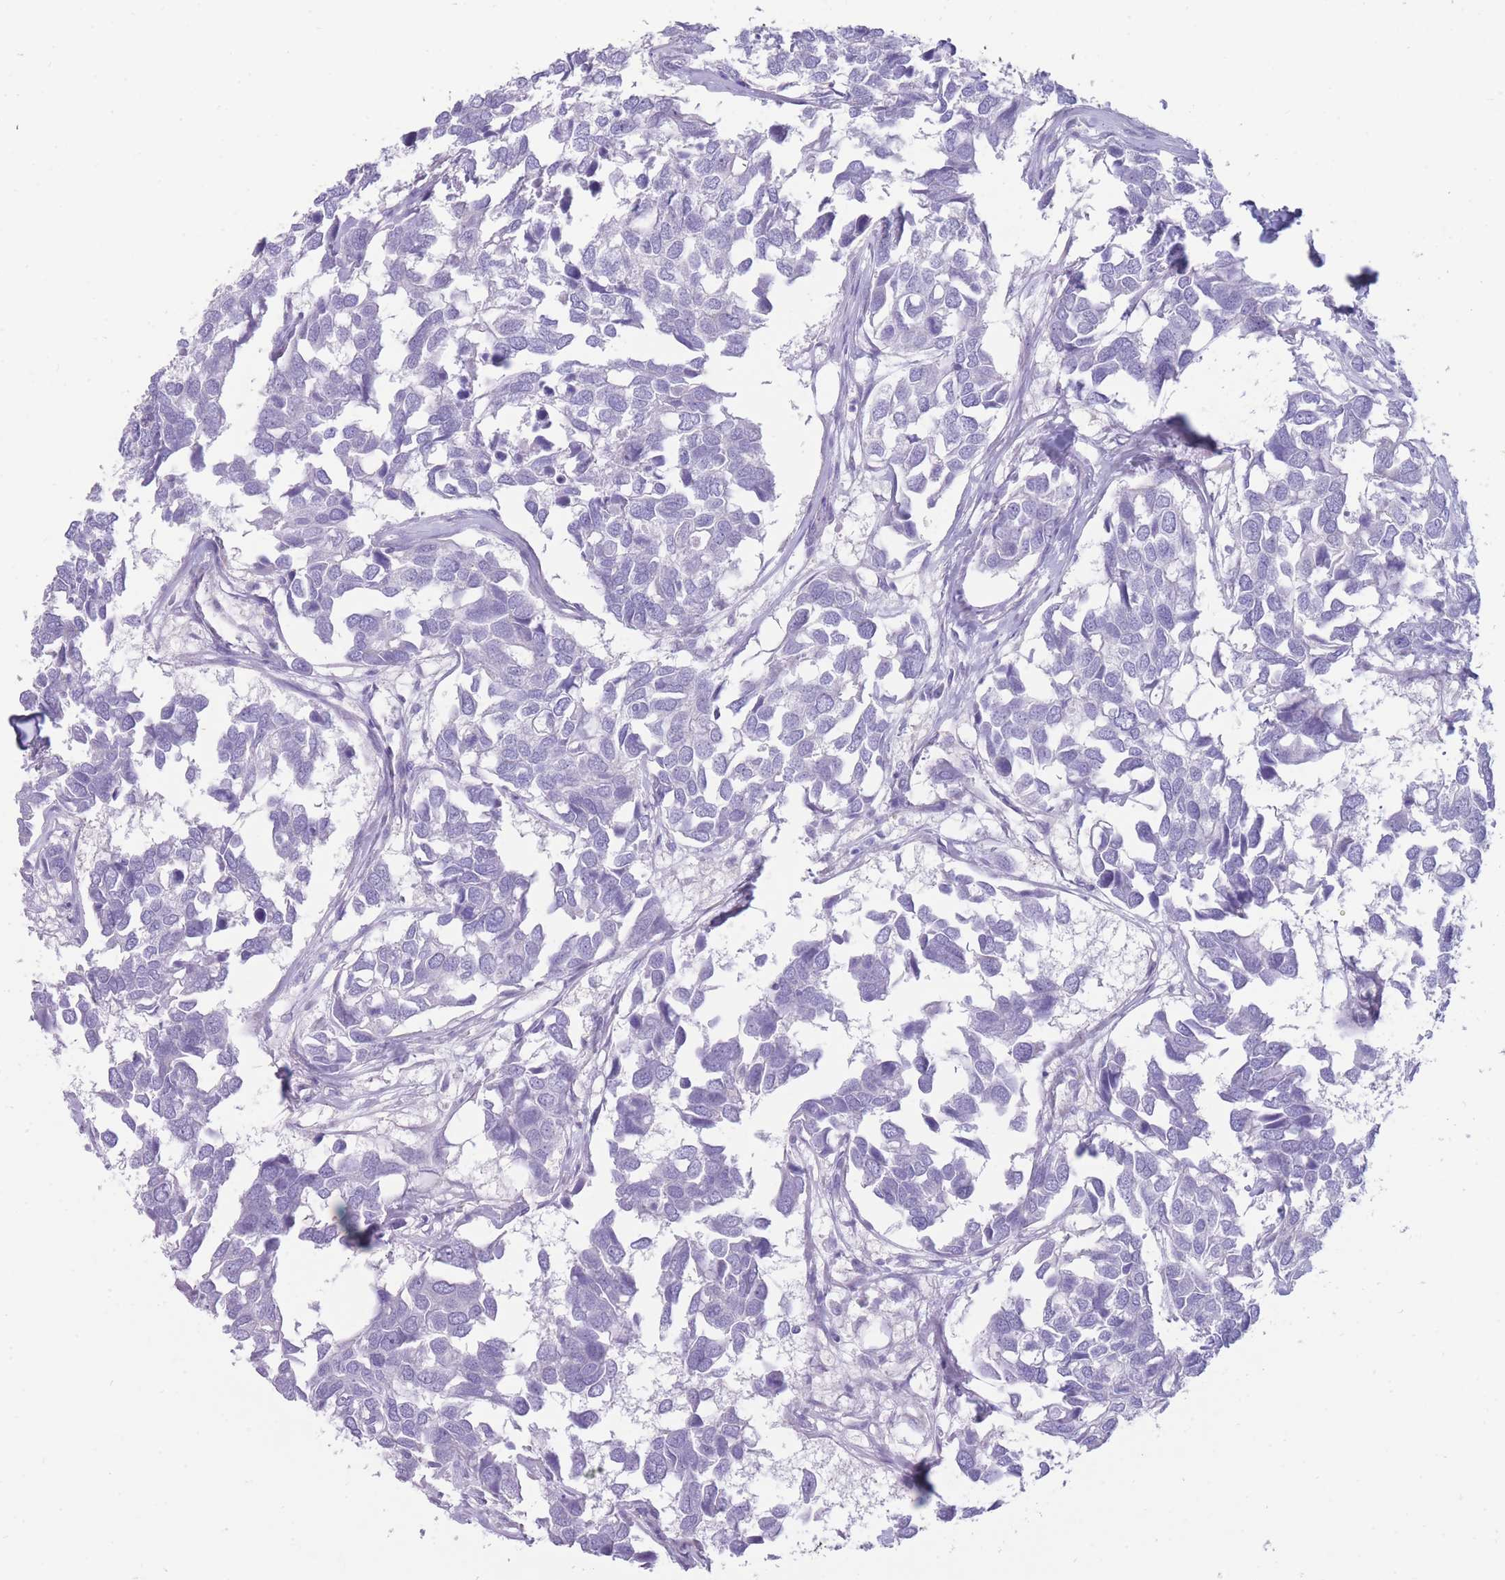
{"staining": {"intensity": "negative", "quantity": "none", "location": "none"}, "tissue": "breast cancer", "cell_type": "Tumor cells", "image_type": "cancer", "snomed": [{"axis": "morphology", "description": "Duct carcinoma"}, {"axis": "topography", "description": "Breast"}], "caption": "There is no significant staining in tumor cells of invasive ductal carcinoma (breast).", "gene": "MTSS2", "patient": {"sex": "female", "age": 83}}